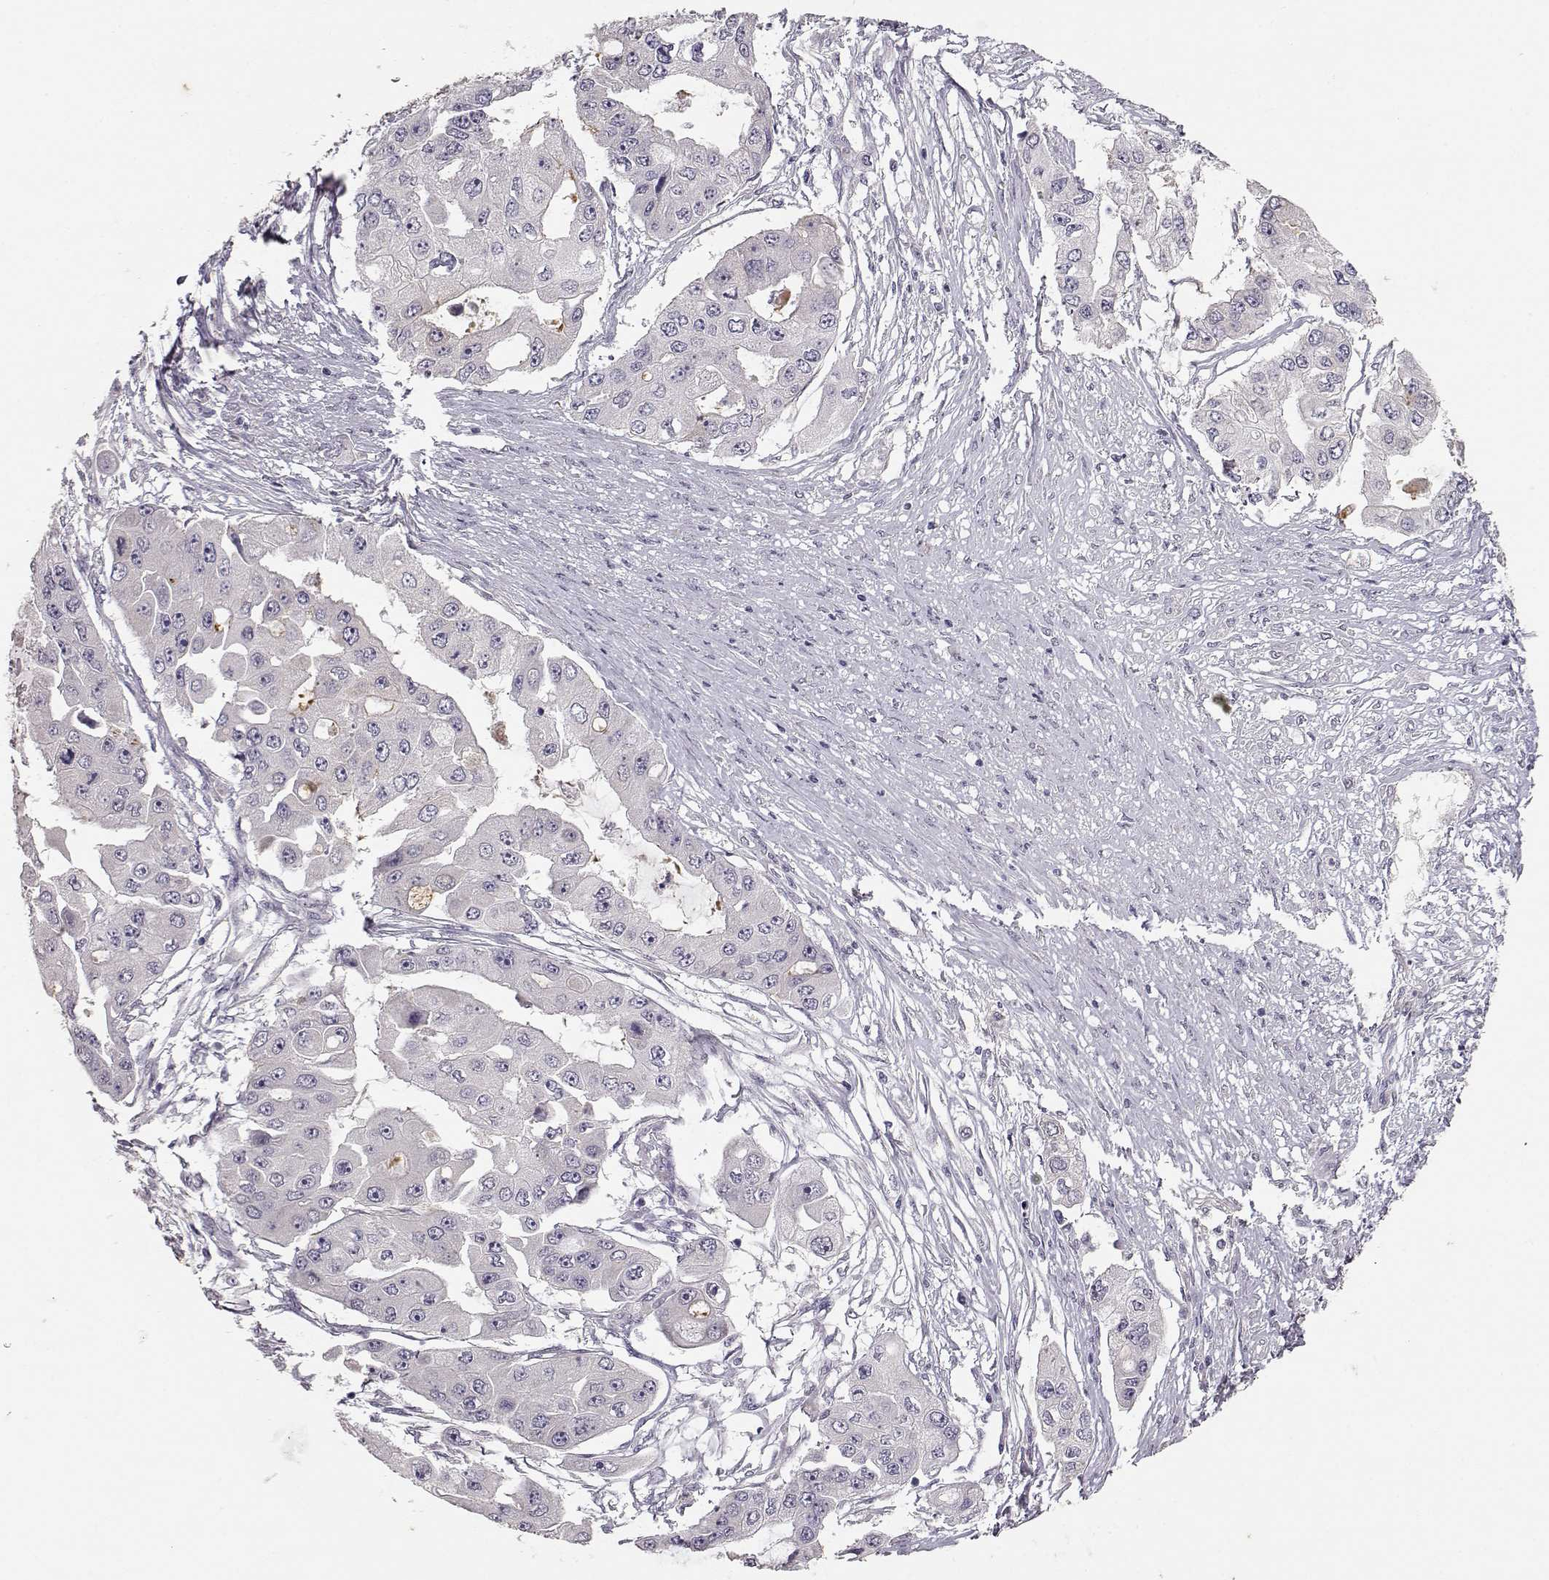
{"staining": {"intensity": "negative", "quantity": "none", "location": "none"}, "tissue": "ovarian cancer", "cell_type": "Tumor cells", "image_type": "cancer", "snomed": [{"axis": "morphology", "description": "Cystadenocarcinoma, serous, NOS"}, {"axis": "topography", "description": "Ovary"}], "caption": "Tumor cells show no significant protein expression in ovarian cancer (serous cystadenocarcinoma).", "gene": "LAMA5", "patient": {"sex": "female", "age": 56}}